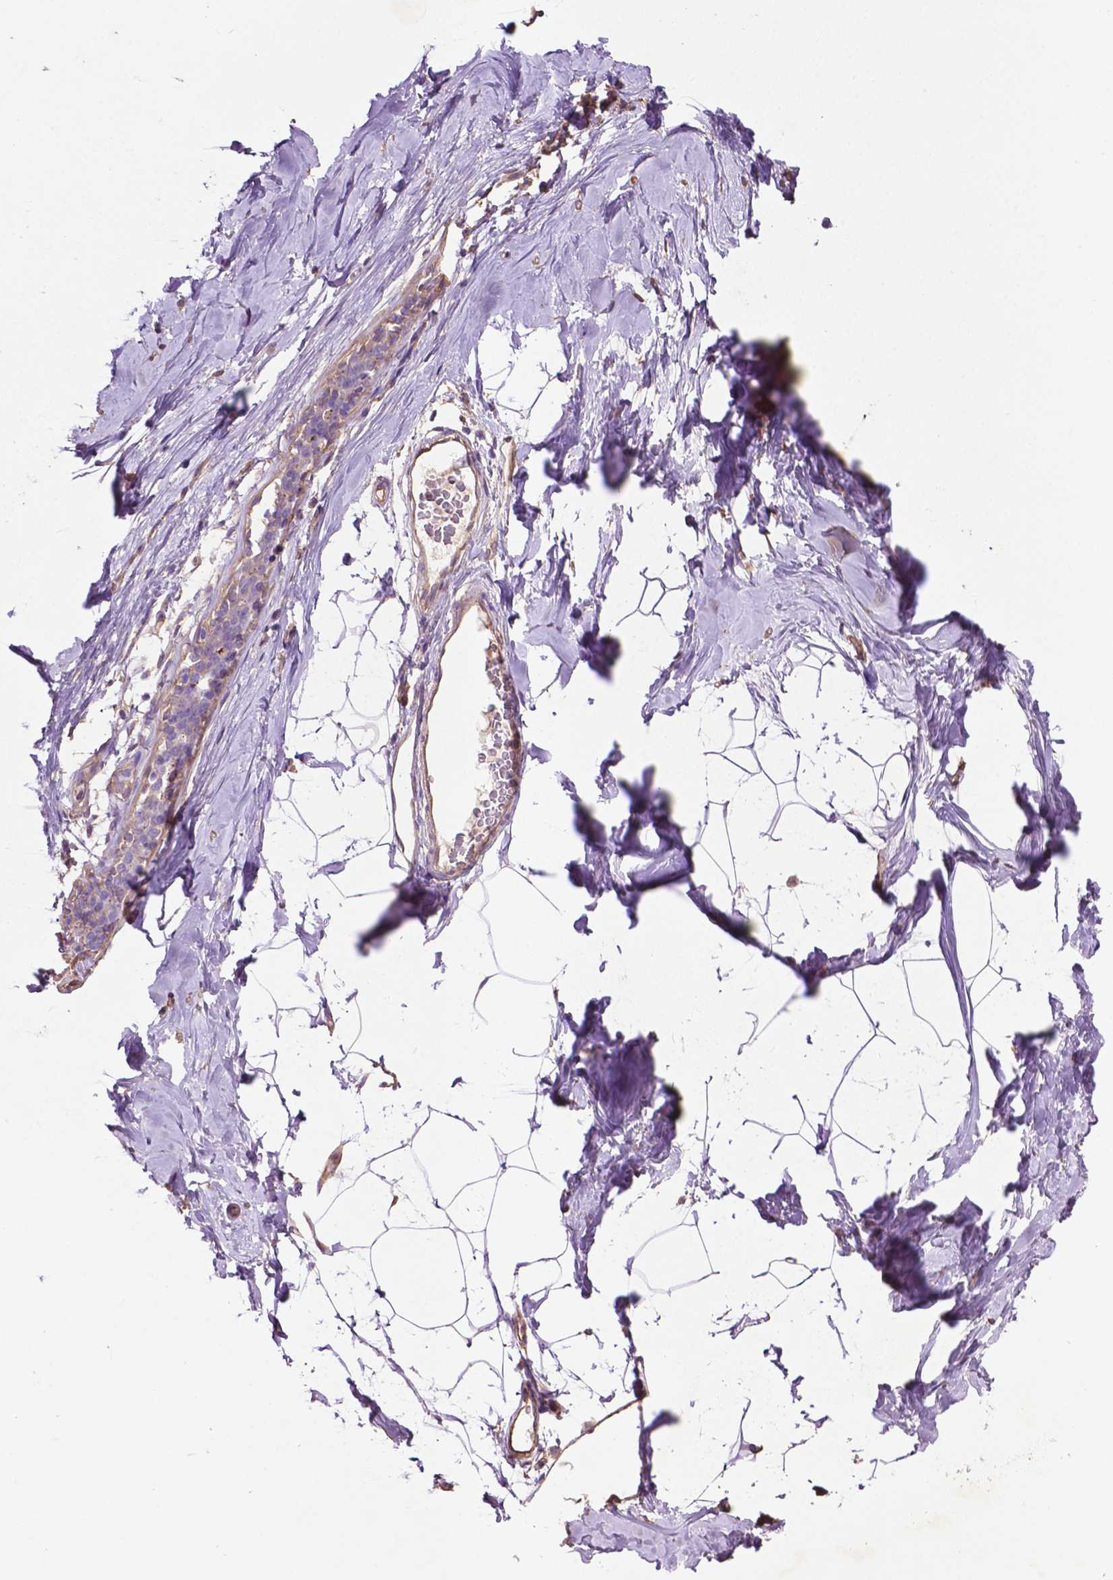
{"staining": {"intensity": "weak", "quantity": "25%-75%", "location": "cytoplasmic/membranous"}, "tissue": "breast", "cell_type": "Adipocytes", "image_type": "normal", "snomed": [{"axis": "morphology", "description": "Normal tissue, NOS"}, {"axis": "topography", "description": "Breast"}], "caption": "Adipocytes show low levels of weak cytoplasmic/membranous staining in approximately 25%-75% of cells in benign breast. (DAB (3,3'-diaminobenzidine) IHC with brightfield microscopy, high magnification).", "gene": "GDPD5", "patient": {"sex": "female", "age": 32}}